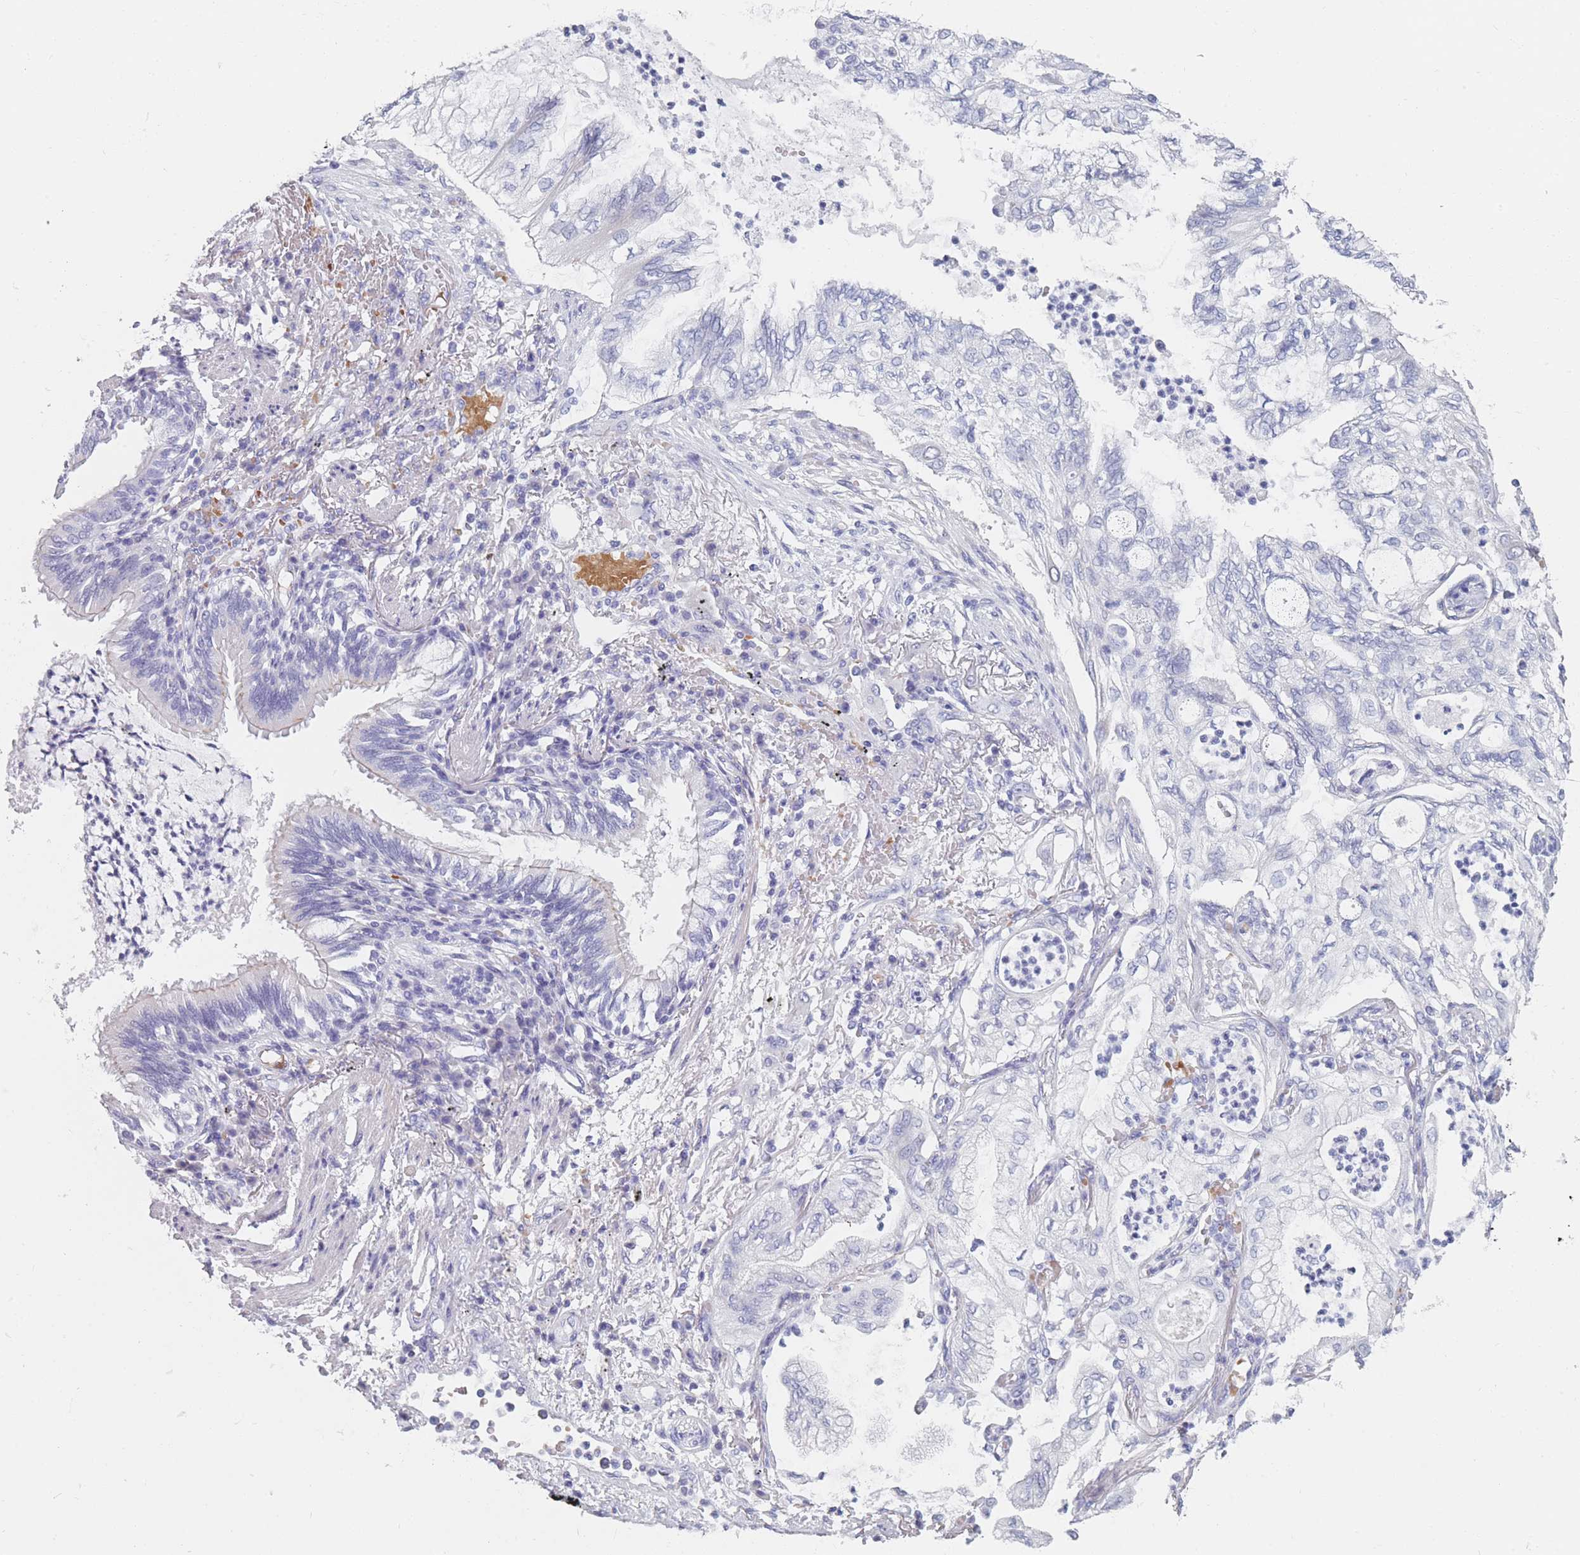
{"staining": {"intensity": "negative", "quantity": "none", "location": "none"}, "tissue": "lung cancer", "cell_type": "Tumor cells", "image_type": "cancer", "snomed": [{"axis": "morphology", "description": "Adenocarcinoma, NOS"}, {"axis": "topography", "description": "Lung"}], "caption": "Human lung adenocarcinoma stained for a protein using immunohistochemistry (IHC) displays no positivity in tumor cells.", "gene": "OR5D16", "patient": {"sex": "female", "age": 70}}